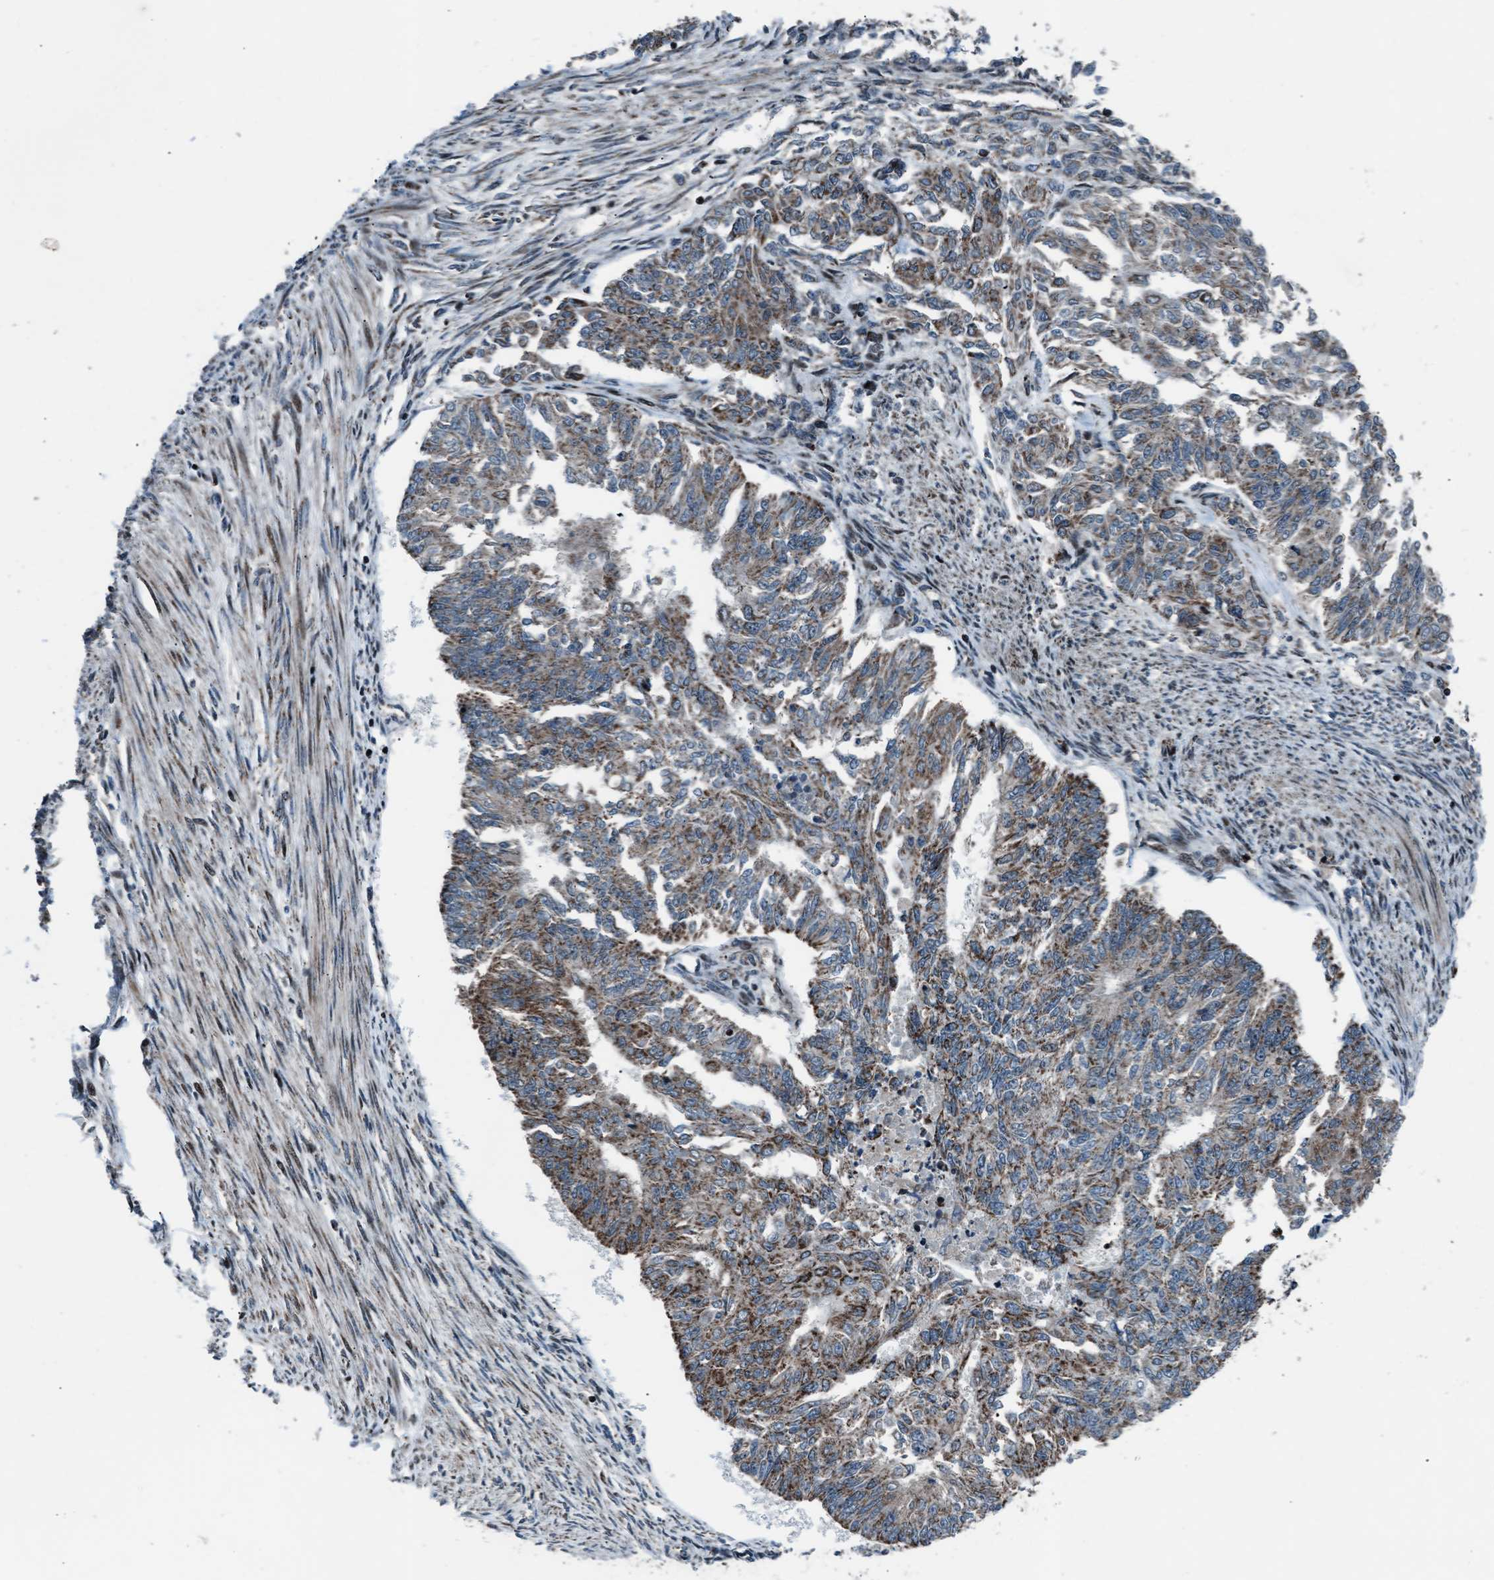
{"staining": {"intensity": "moderate", "quantity": ">75%", "location": "cytoplasmic/membranous"}, "tissue": "endometrial cancer", "cell_type": "Tumor cells", "image_type": "cancer", "snomed": [{"axis": "morphology", "description": "Adenocarcinoma, NOS"}, {"axis": "topography", "description": "Endometrium"}], "caption": "Immunohistochemical staining of human endometrial cancer reveals moderate cytoplasmic/membranous protein positivity in about >75% of tumor cells.", "gene": "MORC3", "patient": {"sex": "female", "age": 32}}